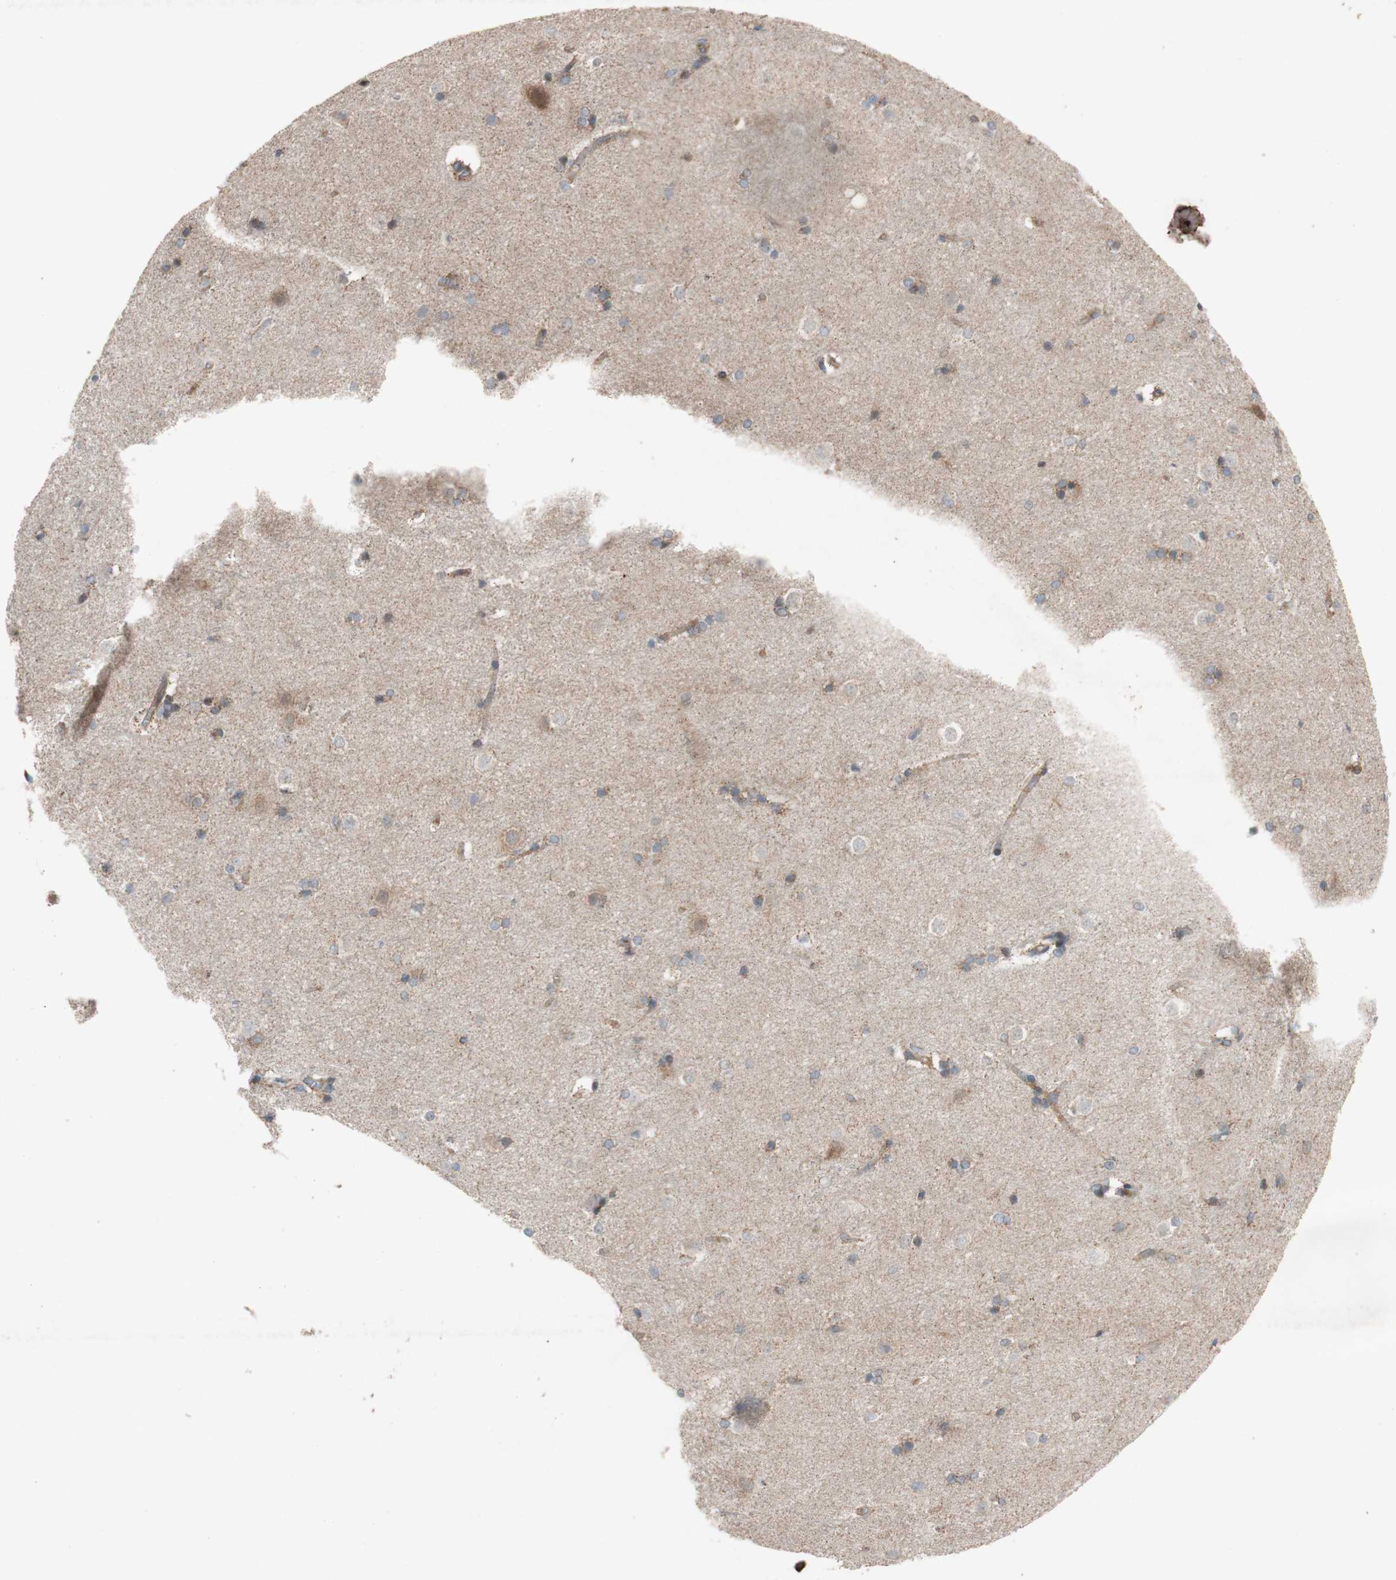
{"staining": {"intensity": "moderate", "quantity": "25%-75%", "location": "cytoplasmic/membranous"}, "tissue": "caudate", "cell_type": "Glial cells", "image_type": "normal", "snomed": [{"axis": "morphology", "description": "Normal tissue, NOS"}, {"axis": "topography", "description": "Lateral ventricle wall"}], "caption": "Protein expression analysis of normal caudate shows moderate cytoplasmic/membranous expression in about 25%-75% of glial cells. The staining was performed using DAB to visualize the protein expression in brown, while the nuclei were stained in blue with hematoxylin (Magnification: 20x).", "gene": "TST", "patient": {"sex": "female", "age": 19}}